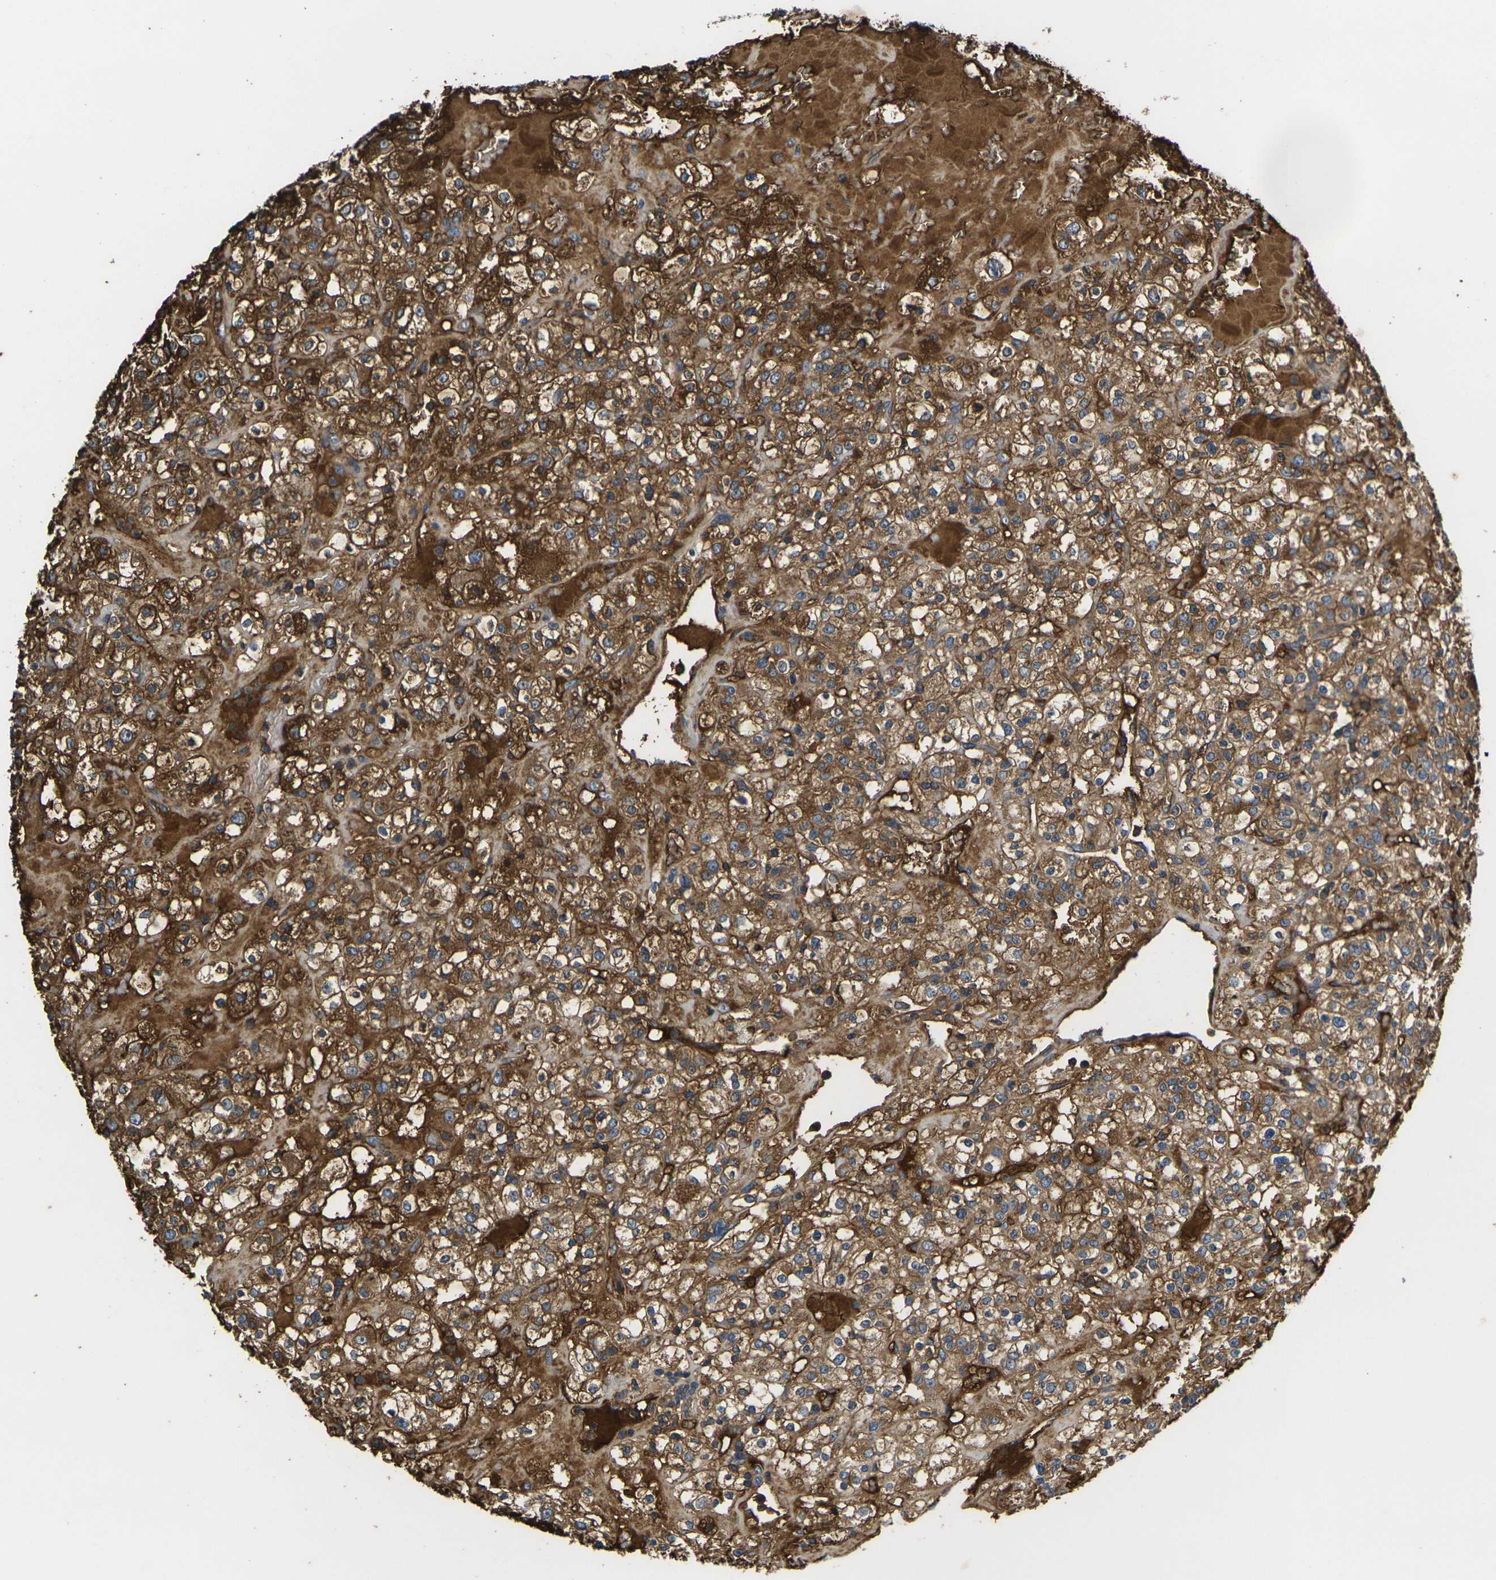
{"staining": {"intensity": "strong", "quantity": ">75%", "location": "cytoplasmic/membranous"}, "tissue": "renal cancer", "cell_type": "Tumor cells", "image_type": "cancer", "snomed": [{"axis": "morphology", "description": "Normal tissue, NOS"}, {"axis": "morphology", "description": "Adenocarcinoma, NOS"}, {"axis": "topography", "description": "Kidney"}], "caption": "Immunohistochemical staining of human adenocarcinoma (renal) demonstrates strong cytoplasmic/membranous protein staining in approximately >75% of tumor cells. (DAB IHC with brightfield microscopy, high magnification).", "gene": "HSPG2", "patient": {"sex": "female", "age": 72}}